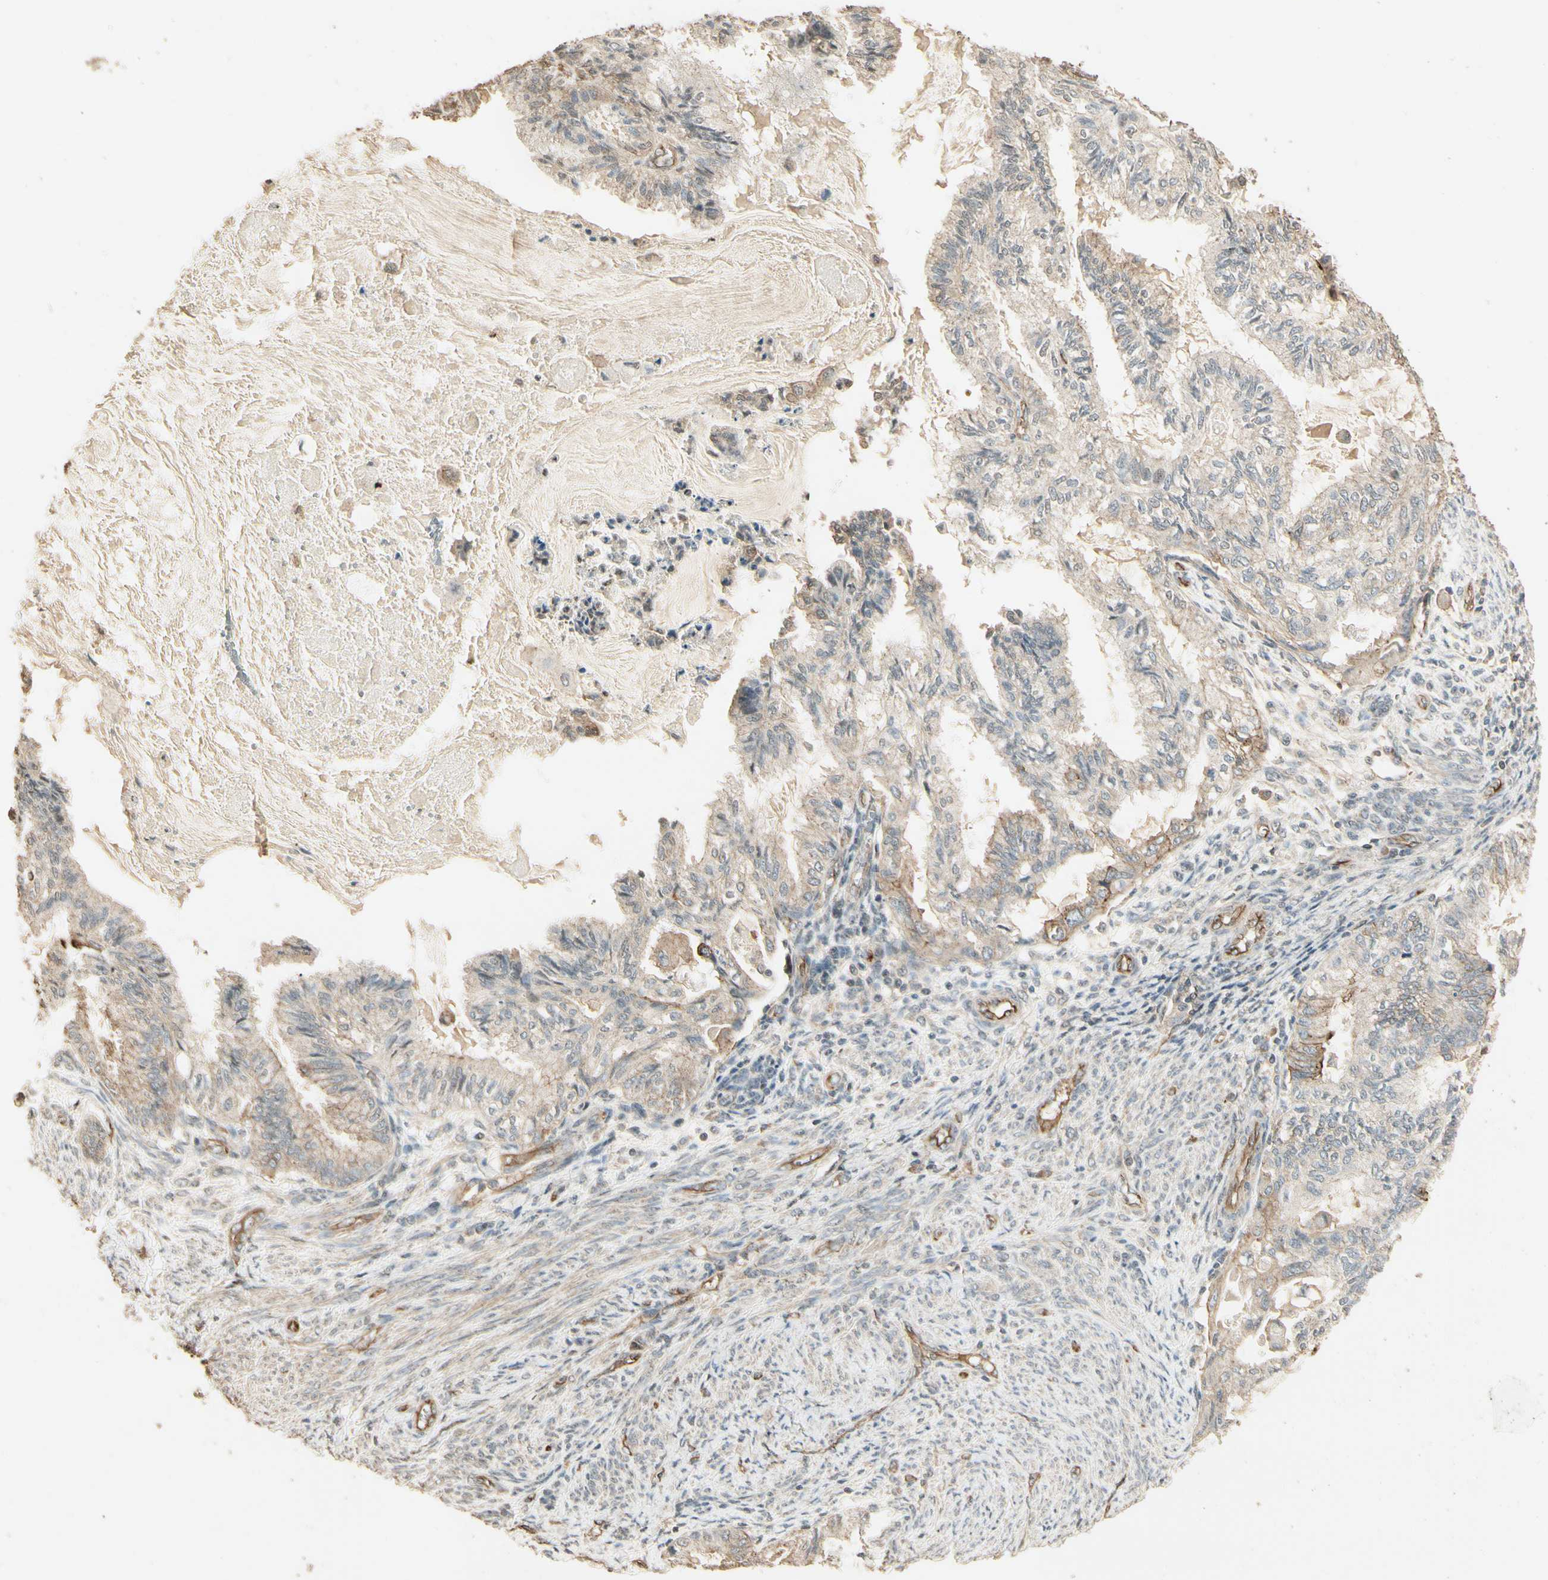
{"staining": {"intensity": "moderate", "quantity": "<25%", "location": "cytoplasmic/membranous"}, "tissue": "cervical cancer", "cell_type": "Tumor cells", "image_type": "cancer", "snomed": [{"axis": "morphology", "description": "Normal tissue, NOS"}, {"axis": "morphology", "description": "Adenocarcinoma, NOS"}, {"axis": "topography", "description": "Cervix"}, {"axis": "topography", "description": "Endometrium"}], "caption": "Protein staining reveals moderate cytoplasmic/membranous staining in approximately <25% of tumor cells in cervical adenocarcinoma. Immunohistochemistry (ihc) stains the protein in brown and the nuclei are stained blue.", "gene": "RNF180", "patient": {"sex": "female", "age": 86}}